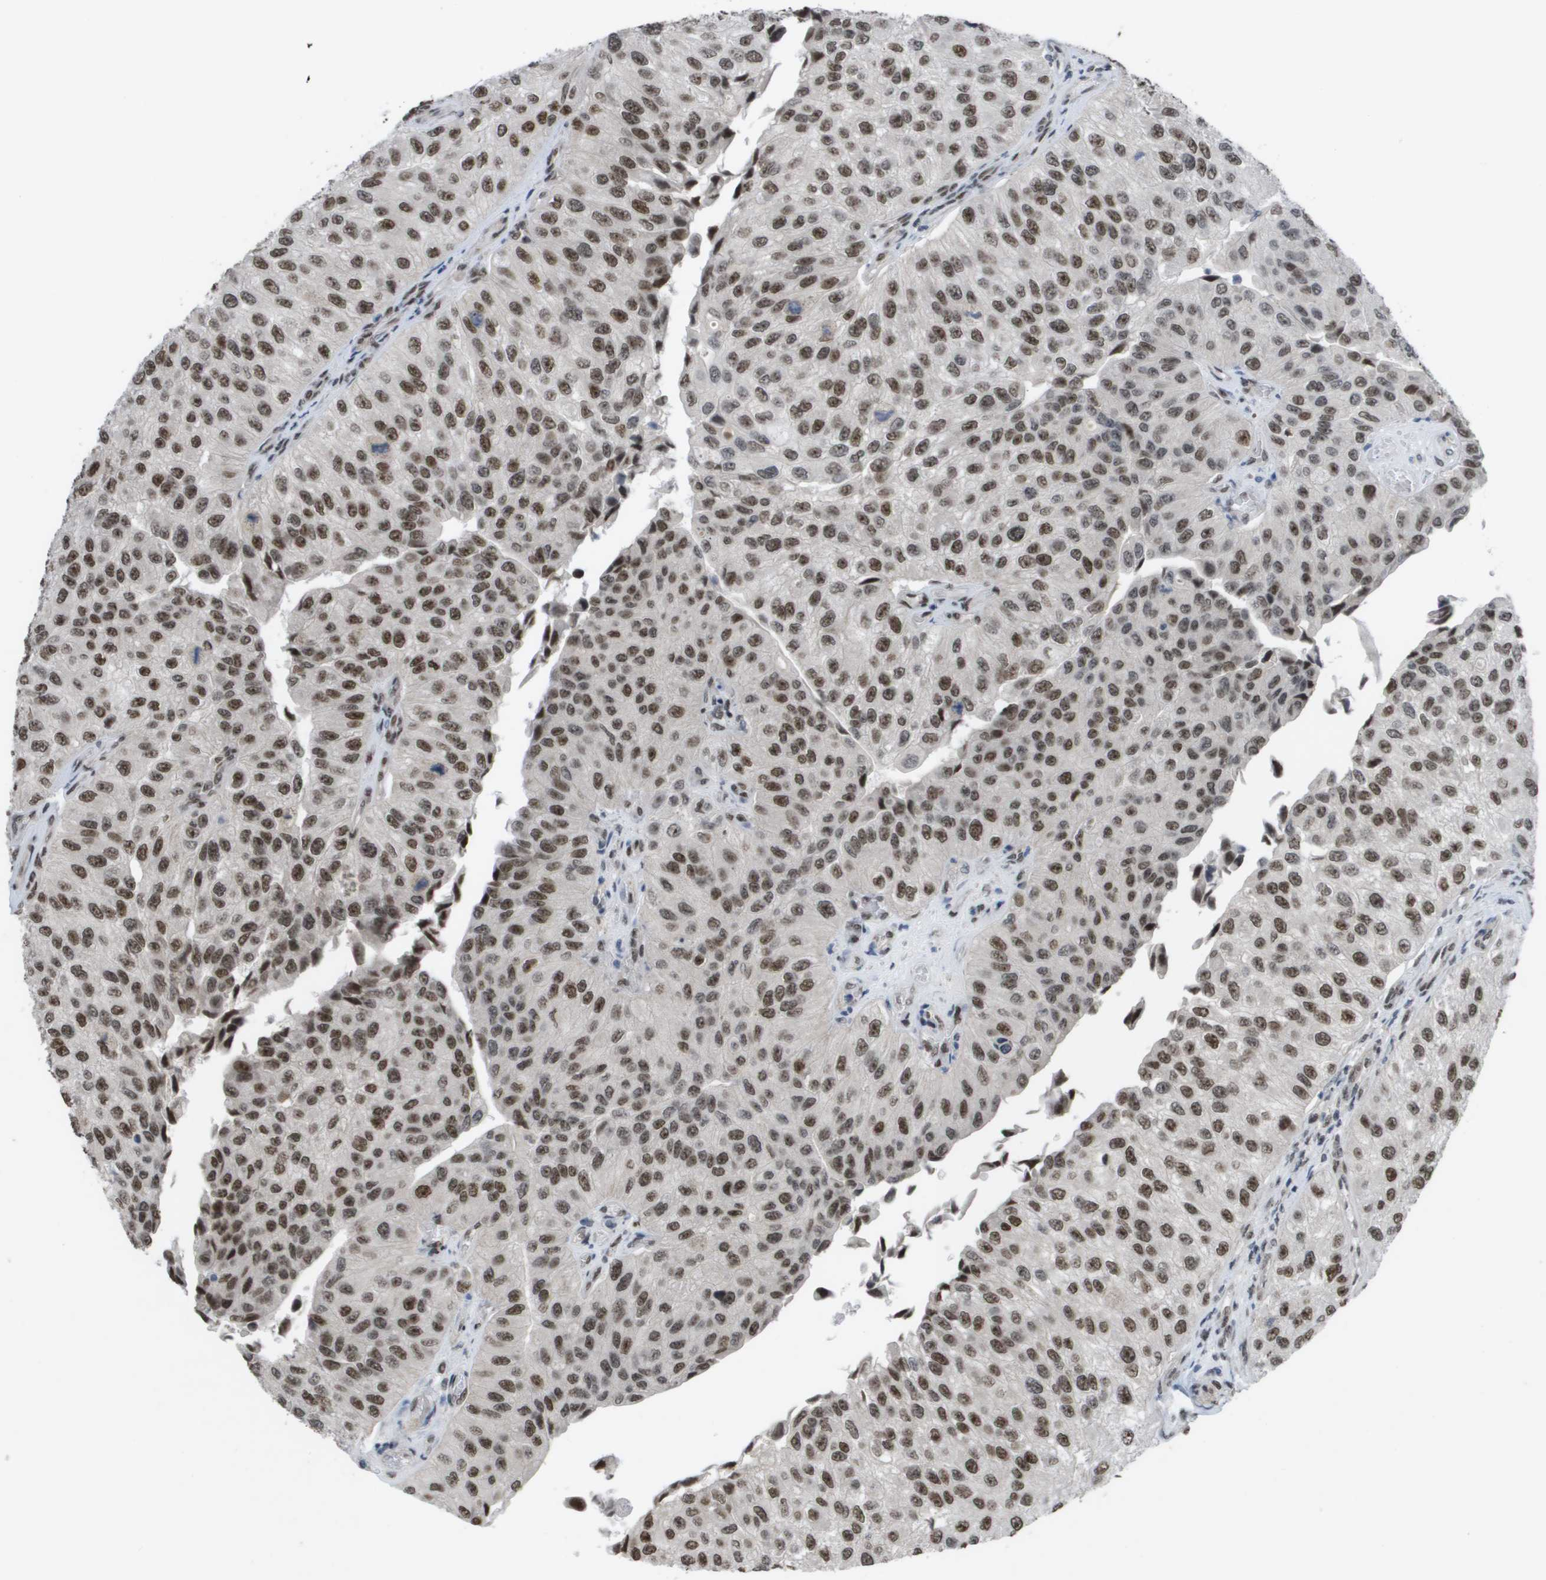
{"staining": {"intensity": "moderate", "quantity": ">75%", "location": "nuclear"}, "tissue": "urothelial cancer", "cell_type": "Tumor cells", "image_type": "cancer", "snomed": [{"axis": "morphology", "description": "Urothelial carcinoma, High grade"}, {"axis": "topography", "description": "Kidney"}, {"axis": "topography", "description": "Urinary bladder"}], "caption": "Brown immunohistochemical staining in urothelial cancer demonstrates moderate nuclear positivity in about >75% of tumor cells.", "gene": "CDT1", "patient": {"sex": "male", "age": 77}}